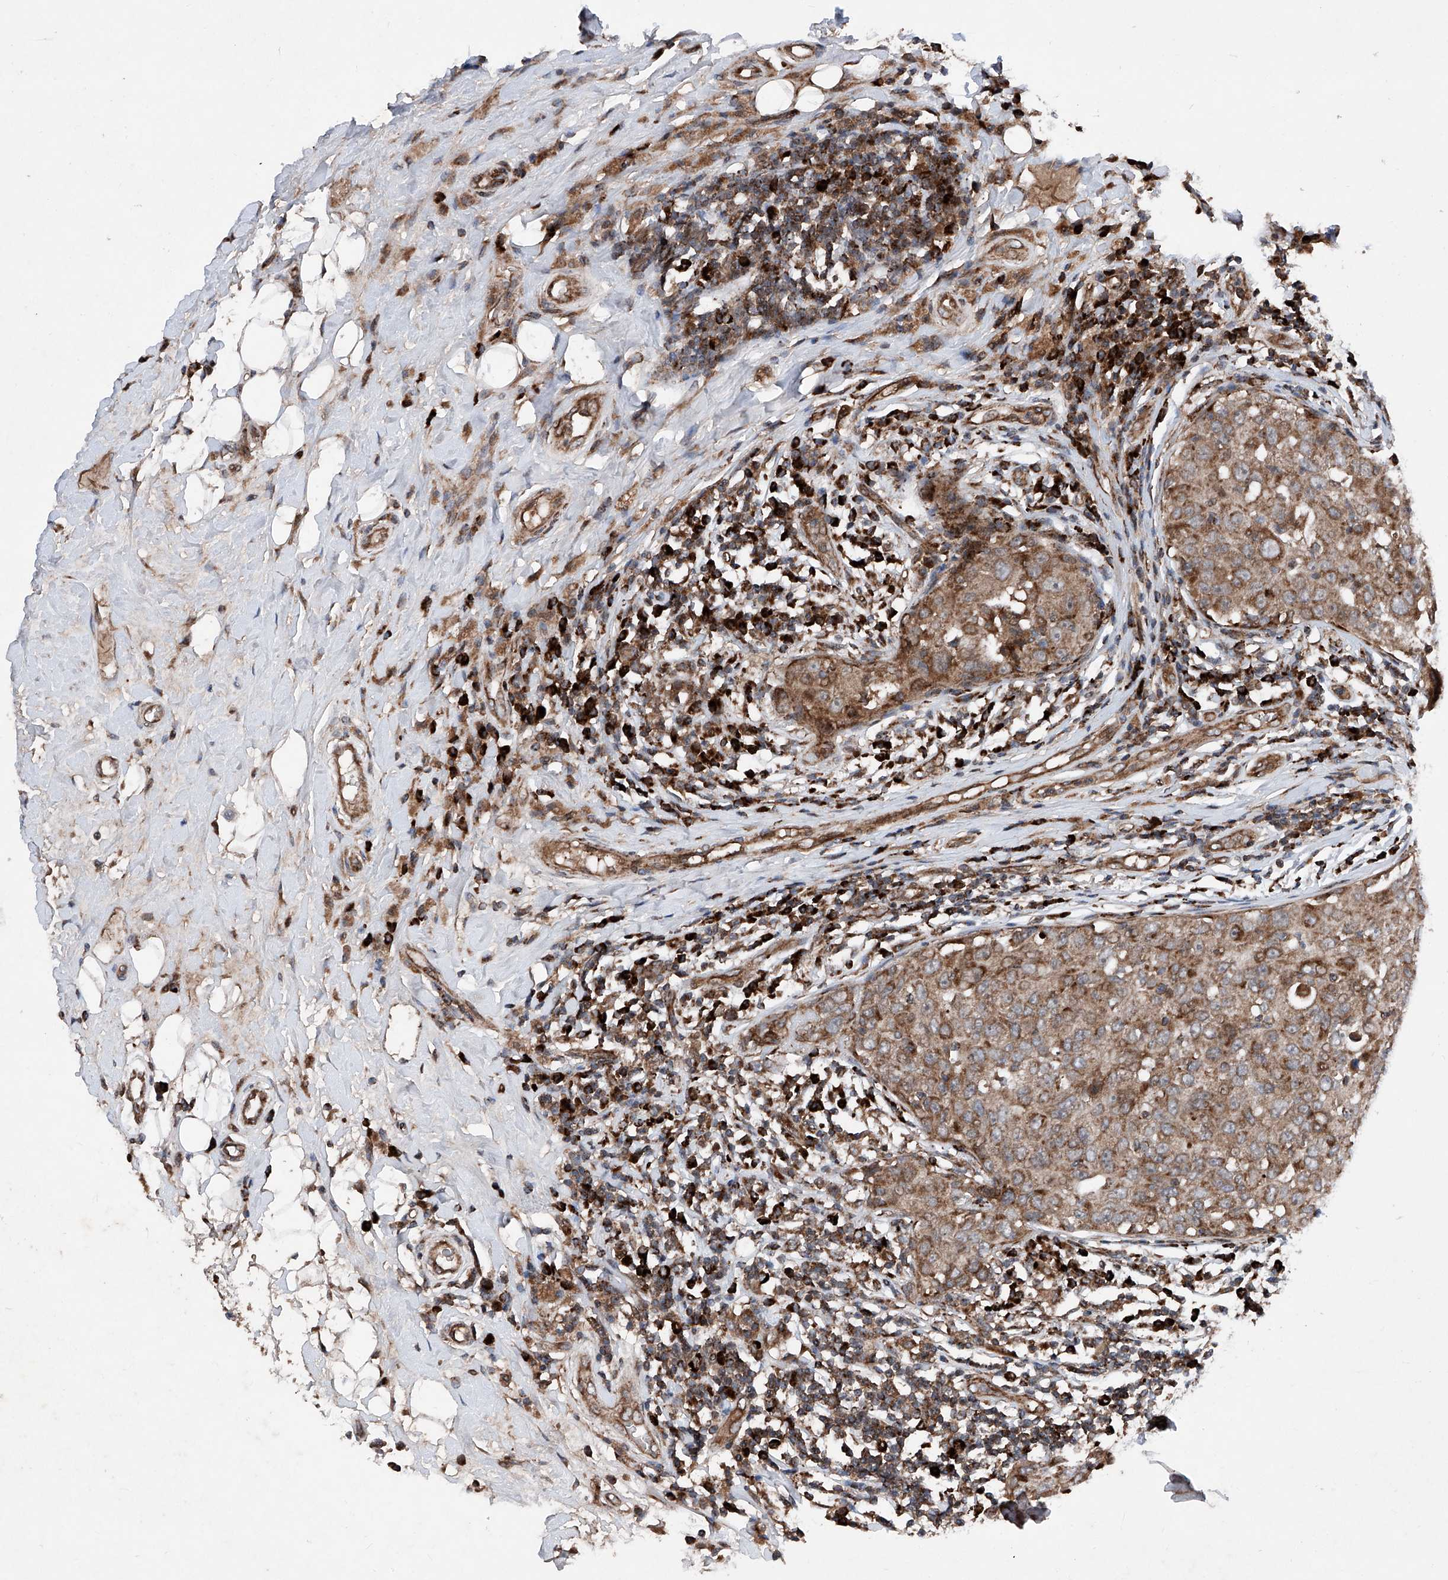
{"staining": {"intensity": "moderate", "quantity": ">75%", "location": "cytoplasmic/membranous"}, "tissue": "breast cancer", "cell_type": "Tumor cells", "image_type": "cancer", "snomed": [{"axis": "morphology", "description": "Duct carcinoma"}, {"axis": "topography", "description": "Breast"}], "caption": "This histopathology image reveals immunohistochemistry staining of breast cancer (intraductal carcinoma), with medium moderate cytoplasmic/membranous positivity in about >75% of tumor cells.", "gene": "DAD1", "patient": {"sex": "female", "age": 27}}